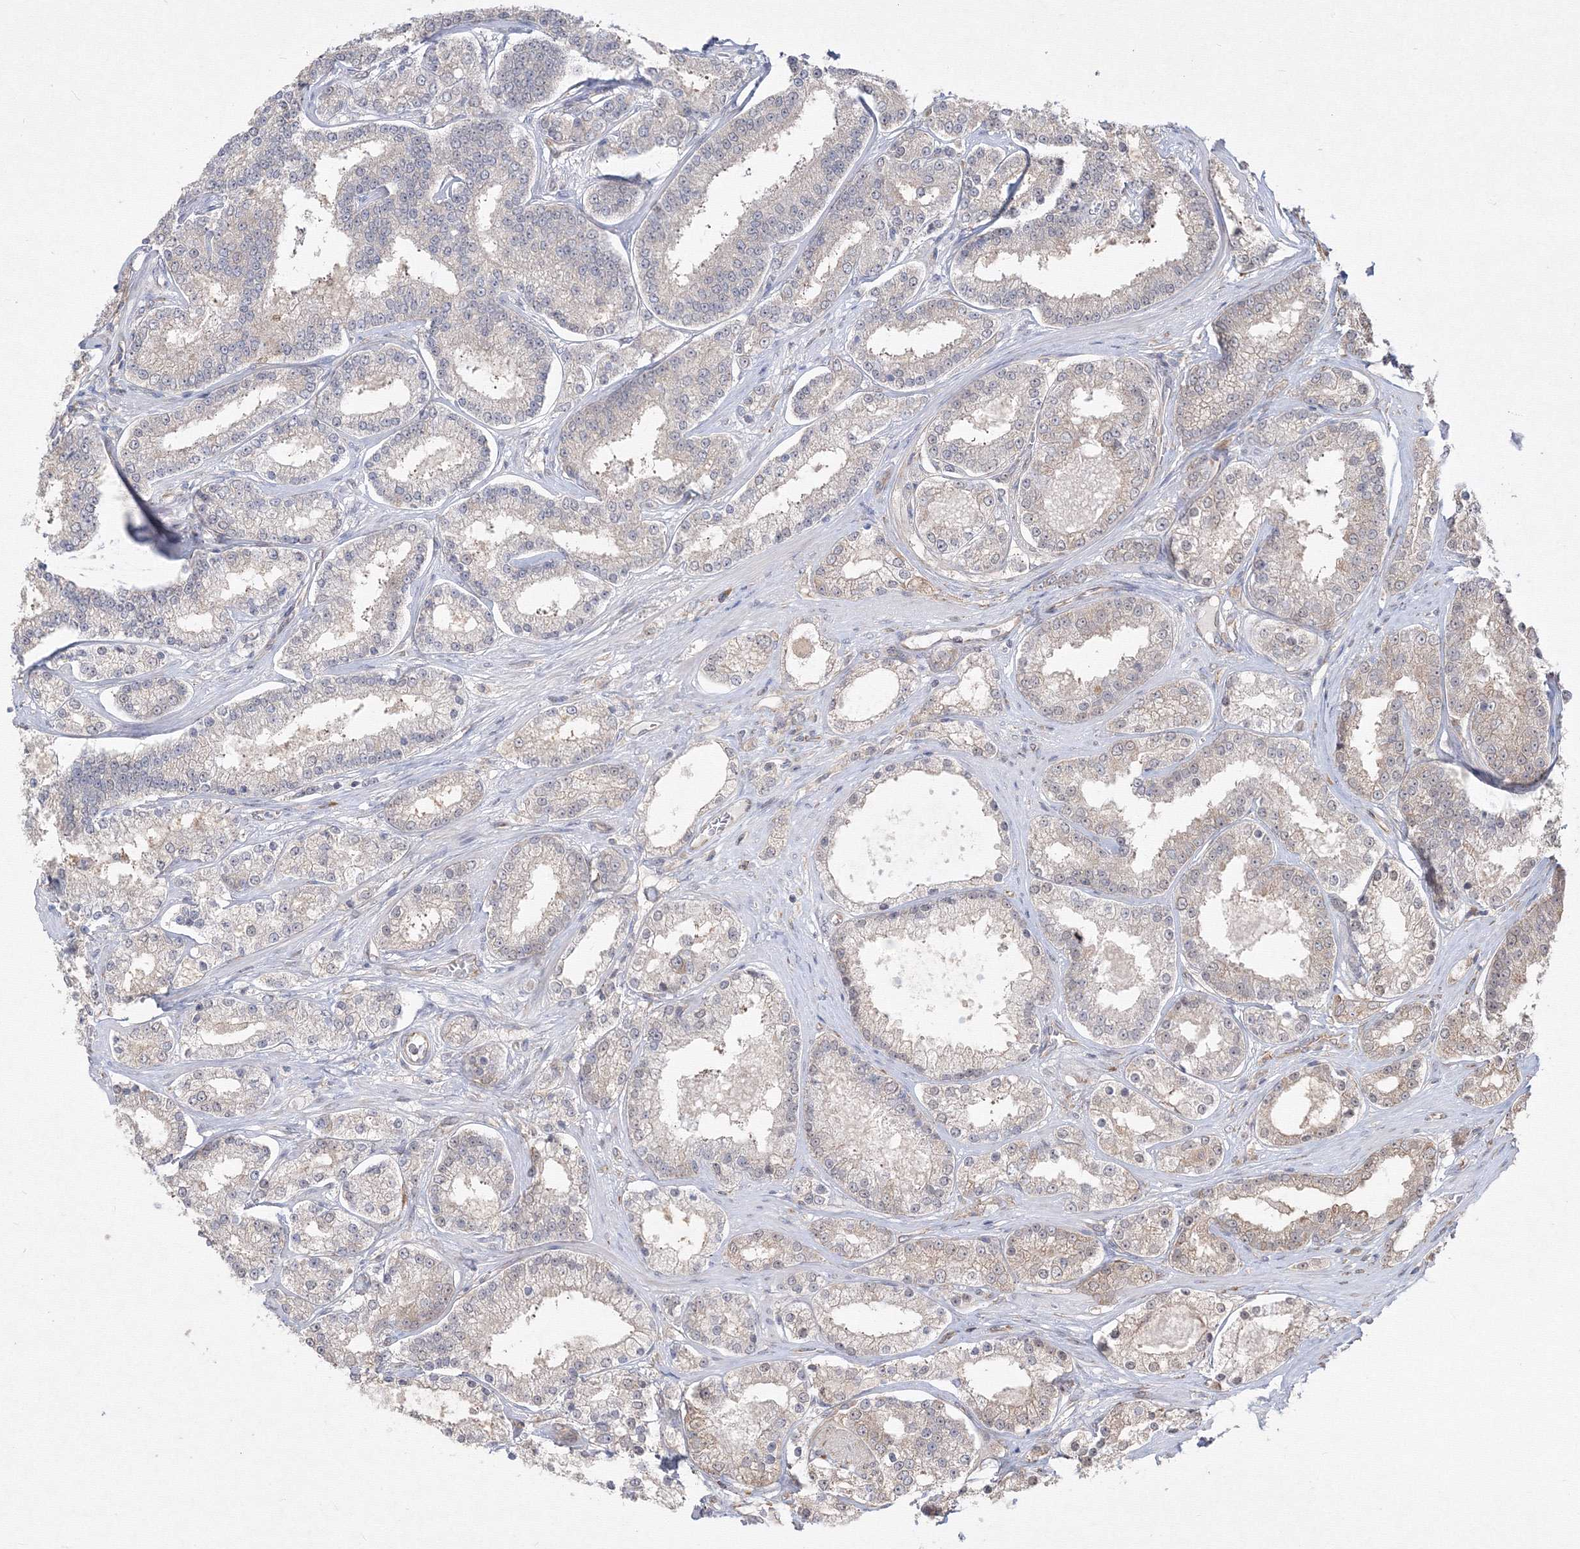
{"staining": {"intensity": "negative", "quantity": "none", "location": "none"}, "tissue": "prostate cancer", "cell_type": "Tumor cells", "image_type": "cancer", "snomed": [{"axis": "morphology", "description": "Normal tissue, NOS"}, {"axis": "morphology", "description": "Adenocarcinoma, High grade"}, {"axis": "topography", "description": "Prostate"}], "caption": "This is an immunohistochemistry photomicrograph of human prostate cancer. There is no staining in tumor cells.", "gene": "FBXL8", "patient": {"sex": "male", "age": 83}}